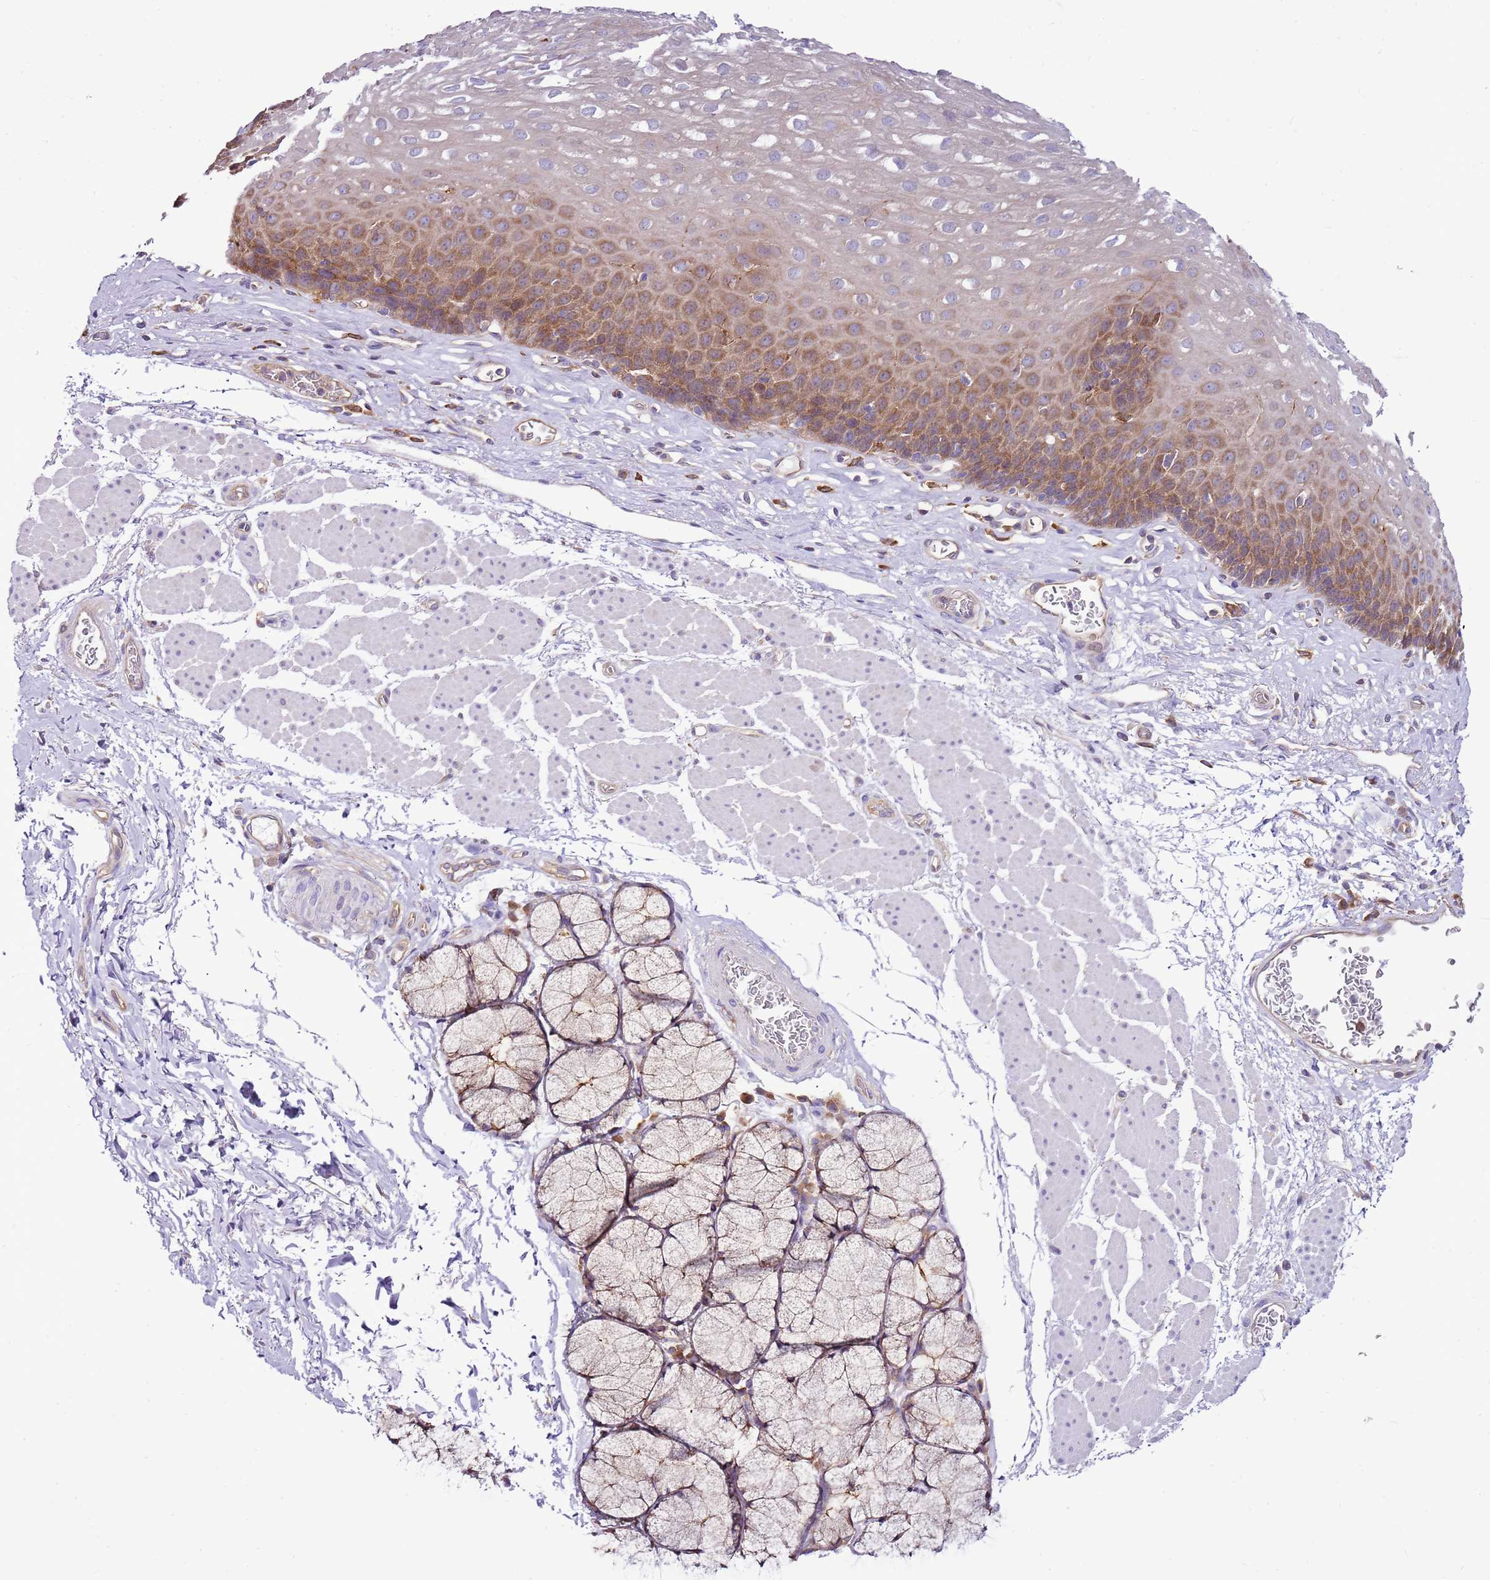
{"staining": {"intensity": "moderate", "quantity": "25%-75%", "location": "cytoplasmic/membranous"}, "tissue": "esophagus", "cell_type": "Squamous epithelial cells", "image_type": "normal", "snomed": [{"axis": "morphology", "description": "Normal tissue, NOS"}, {"axis": "topography", "description": "Esophagus"}], "caption": "Protein expression by immunohistochemistry (IHC) exhibits moderate cytoplasmic/membranous positivity in approximately 25%-75% of squamous epithelial cells in unremarkable esophagus.", "gene": "ATXN2L", "patient": {"sex": "female", "age": 66}}